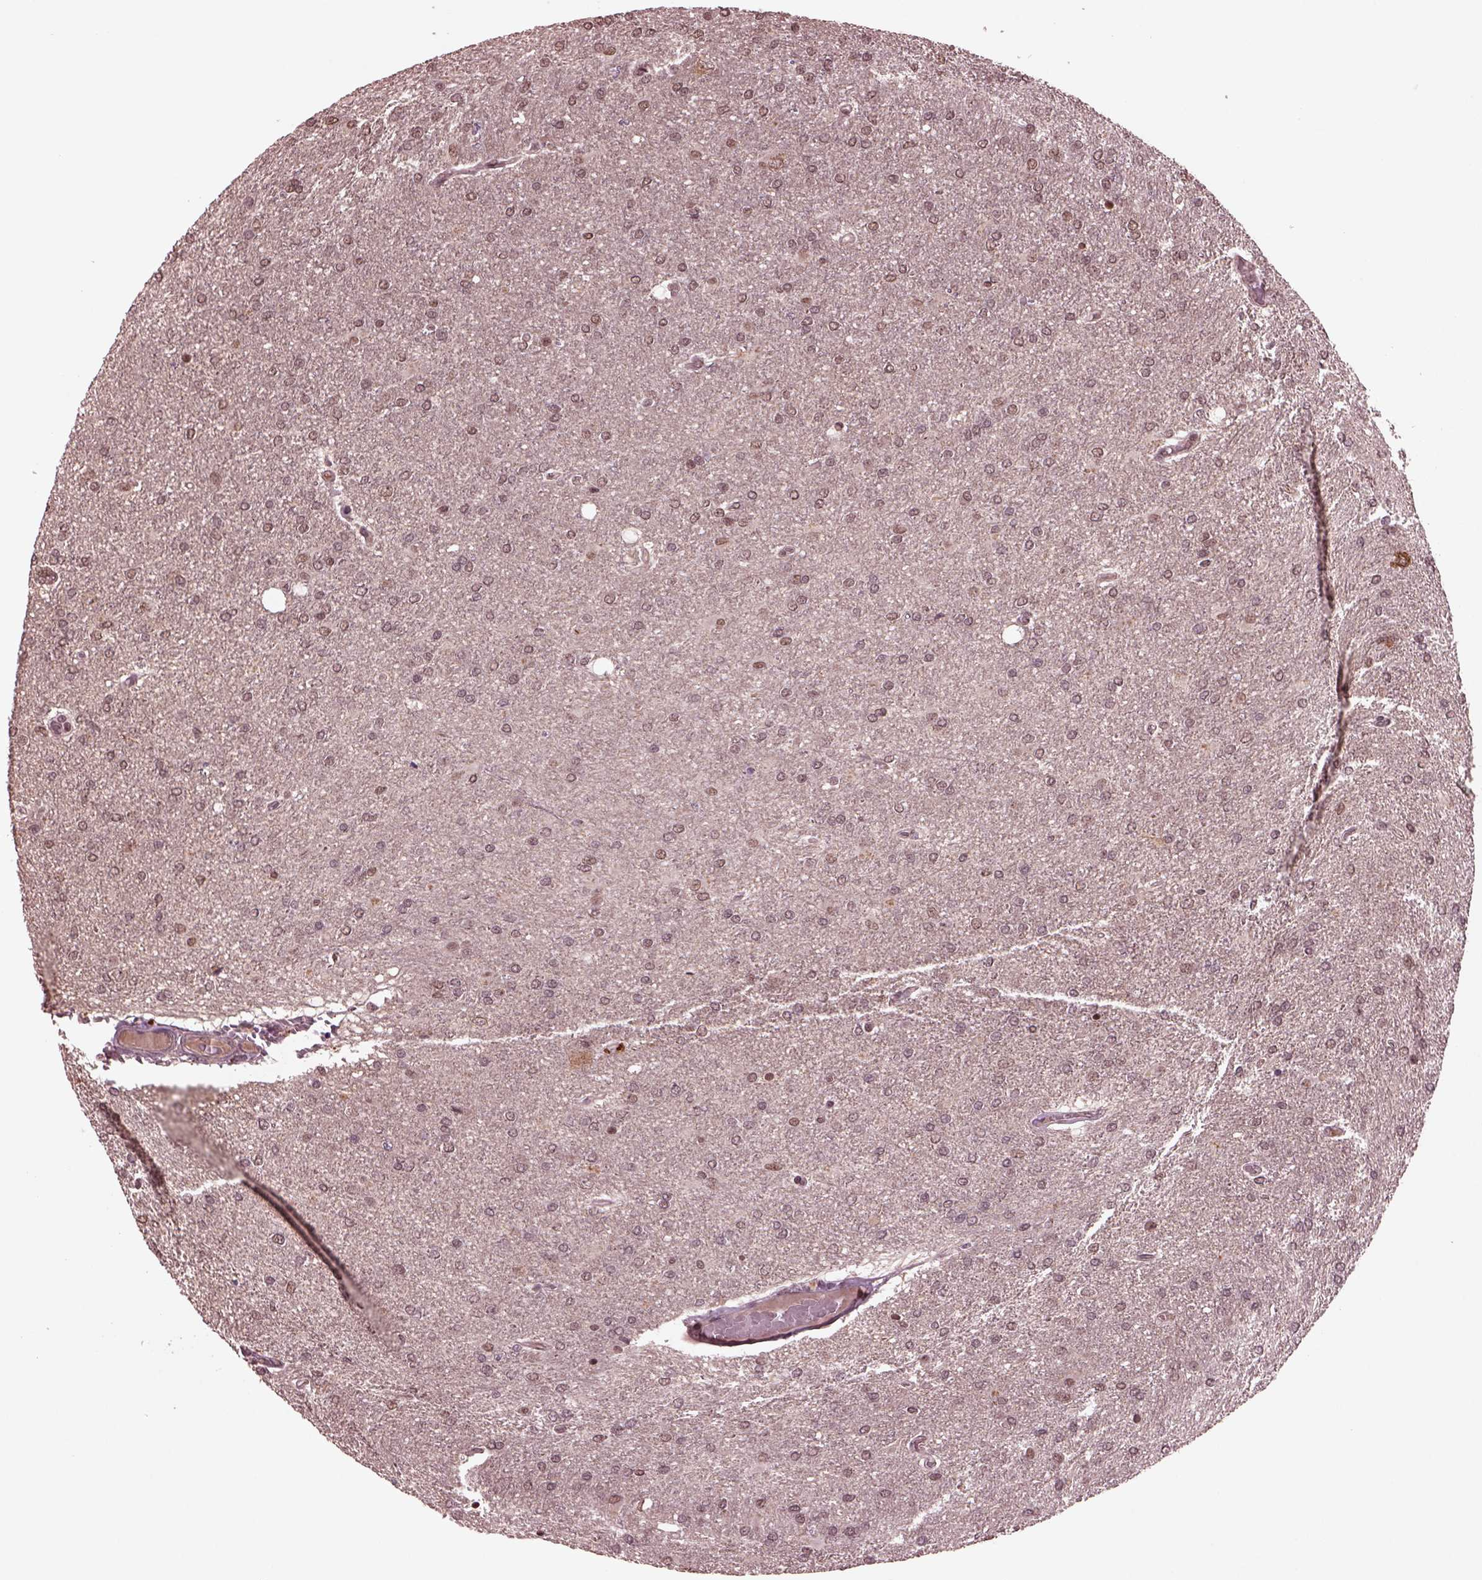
{"staining": {"intensity": "weak", "quantity": "25%-75%", "location": "nuclear"}, "tissue": "glioma", "cell_type": "Tumor cells", "image_type": "cancer", "snomed": [{"axis": "morphology", "description": "Glioma, malignant, High grade"}, {"axis": "topography", "description": "Cerebral cortex"}], "caption": "This photomicrograph shows IHC staining of human high-grade glioma (malignant), with low weak nuclear positivity in approximately 25%-75% of tumor cells.", "gene": "NAP1L5", "patient": {"sex": "male", "age": 70}}